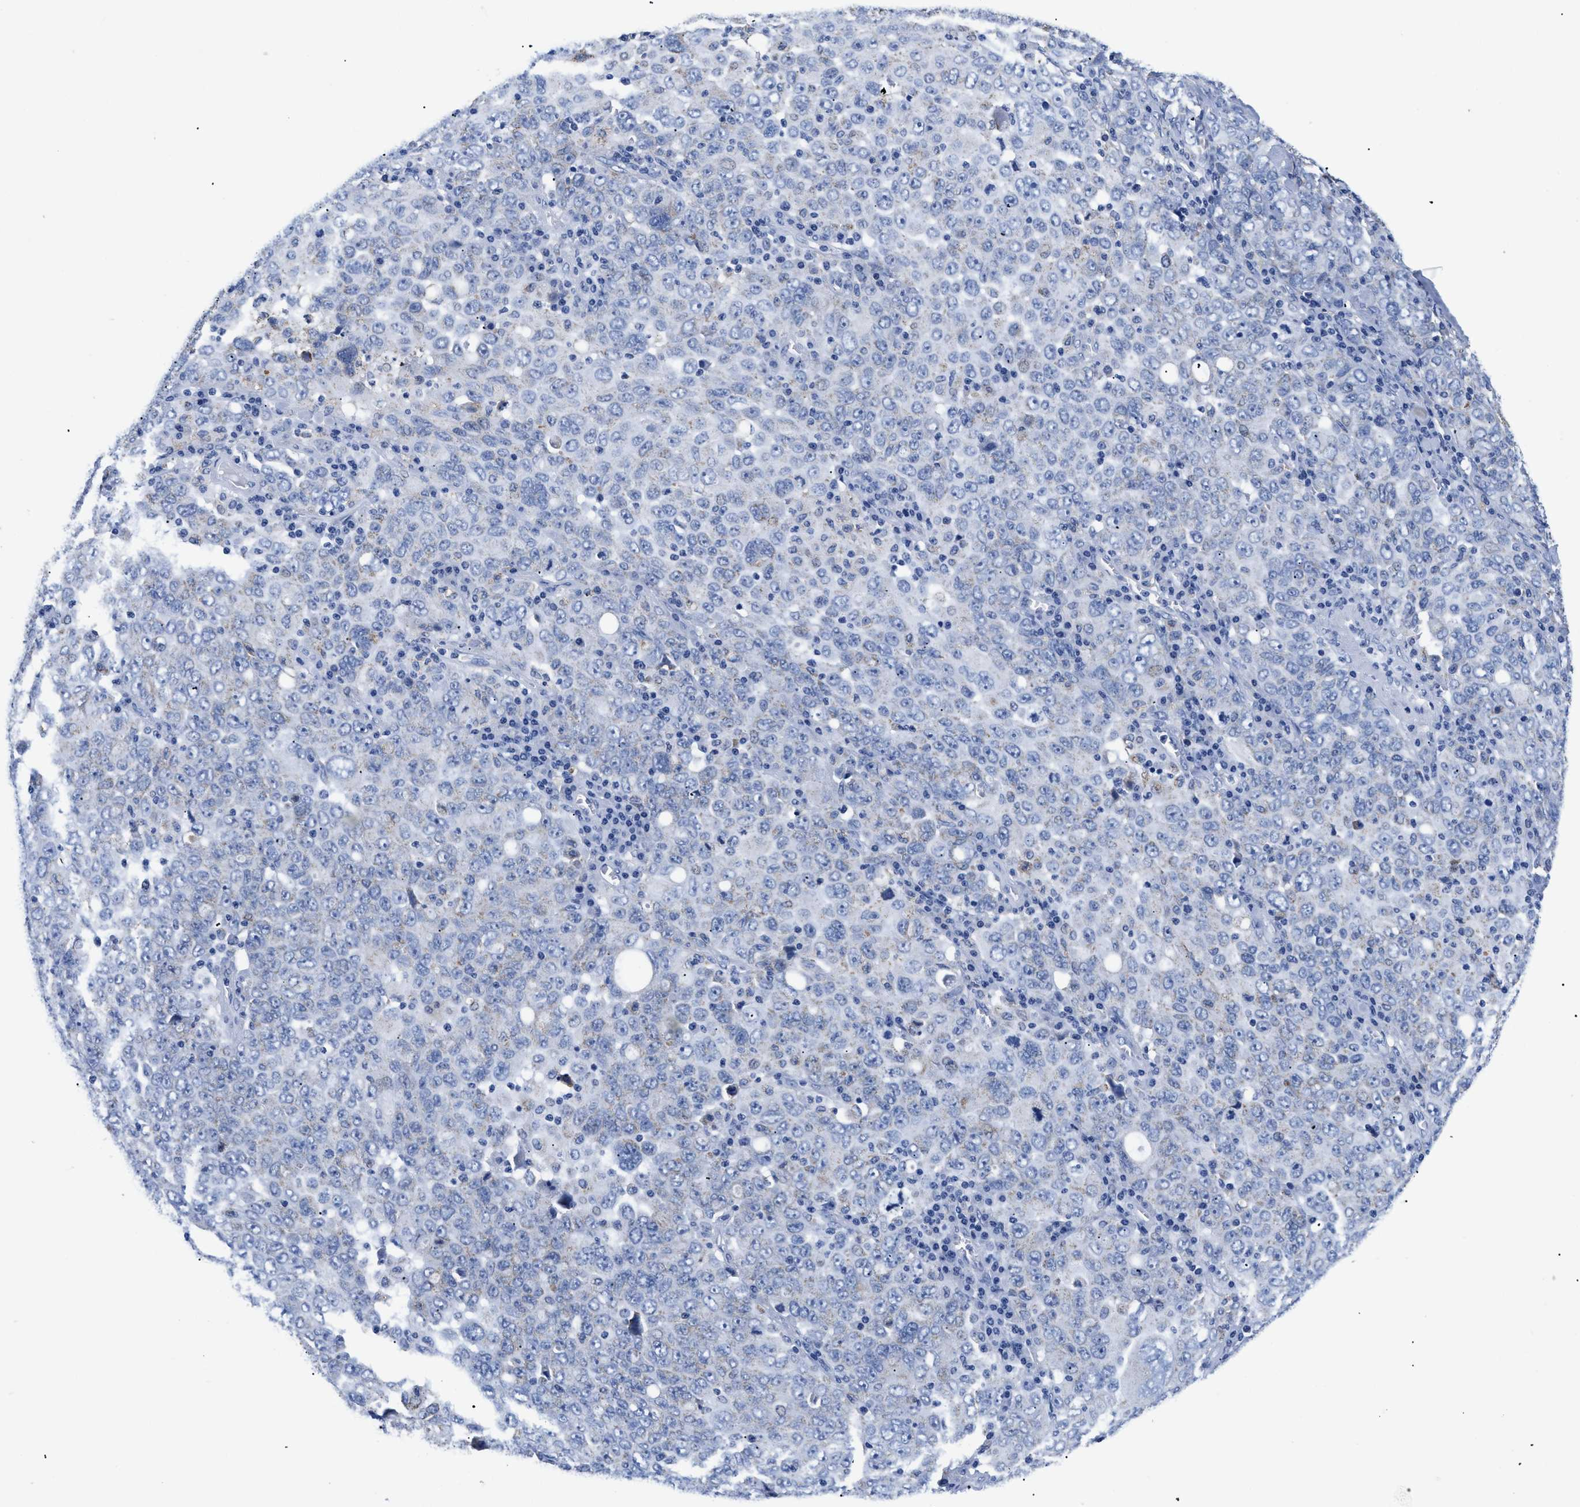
{"staining": {"intensity": "negative", "quantity": "none", "location": "none"}, "tissue": "ovarian cancer", "cell_type": "Tumor cells", "image_type": "cancer", "snomed": [{"axis": "morphology", "description": "Carcinoma, endometroid"}, {"axis": "topography", "description": "Ovary"}], "caption": "Immunohistochemistry micrograph of human ovarian endometroid carcinoma stained for a protein (brown), which shows no positivity in tumor cells.", "gene": "GPR149", "patient": {"sex": "female", "age": 62}}